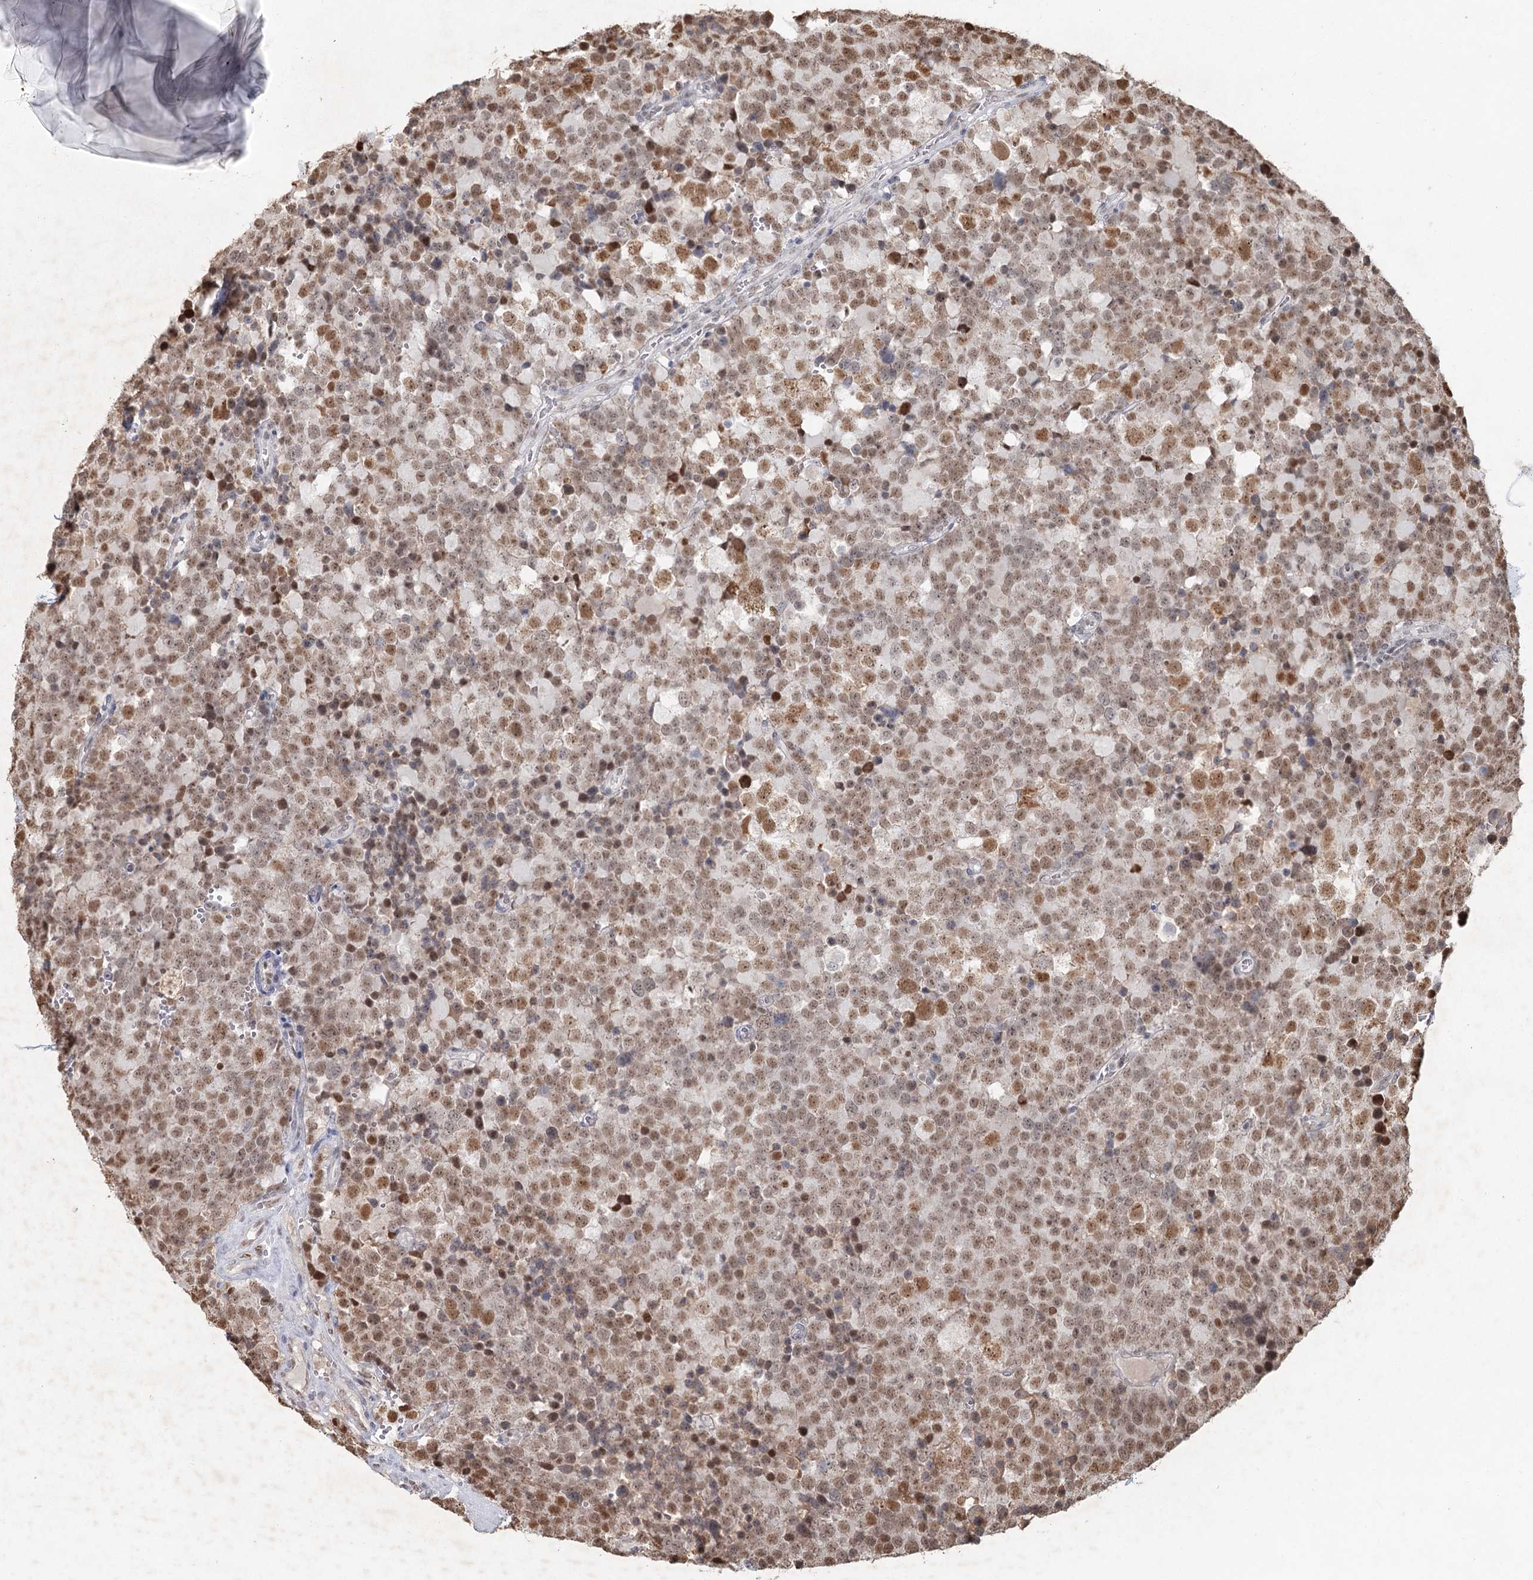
{"staining": {"intensity": "moderate", "quantity": ">75%", "location": "nuclear"}, "tissue": "testis cancer", "cell_type": "Tumor cells", "image_type": "cancer", "snomed": [{"axis": "morphology", "description": "Seminoma, NOS"}, {"axis": "topography", "description": "Testis"}], "caption": "This photomicrograph shows immunohistochemistry staining of testis cancer, with medium moderate nuclear staining in about >75% of tumor cells.", "gene": "GPALPP1", "patient": {"sex": "male", "age": 71}}